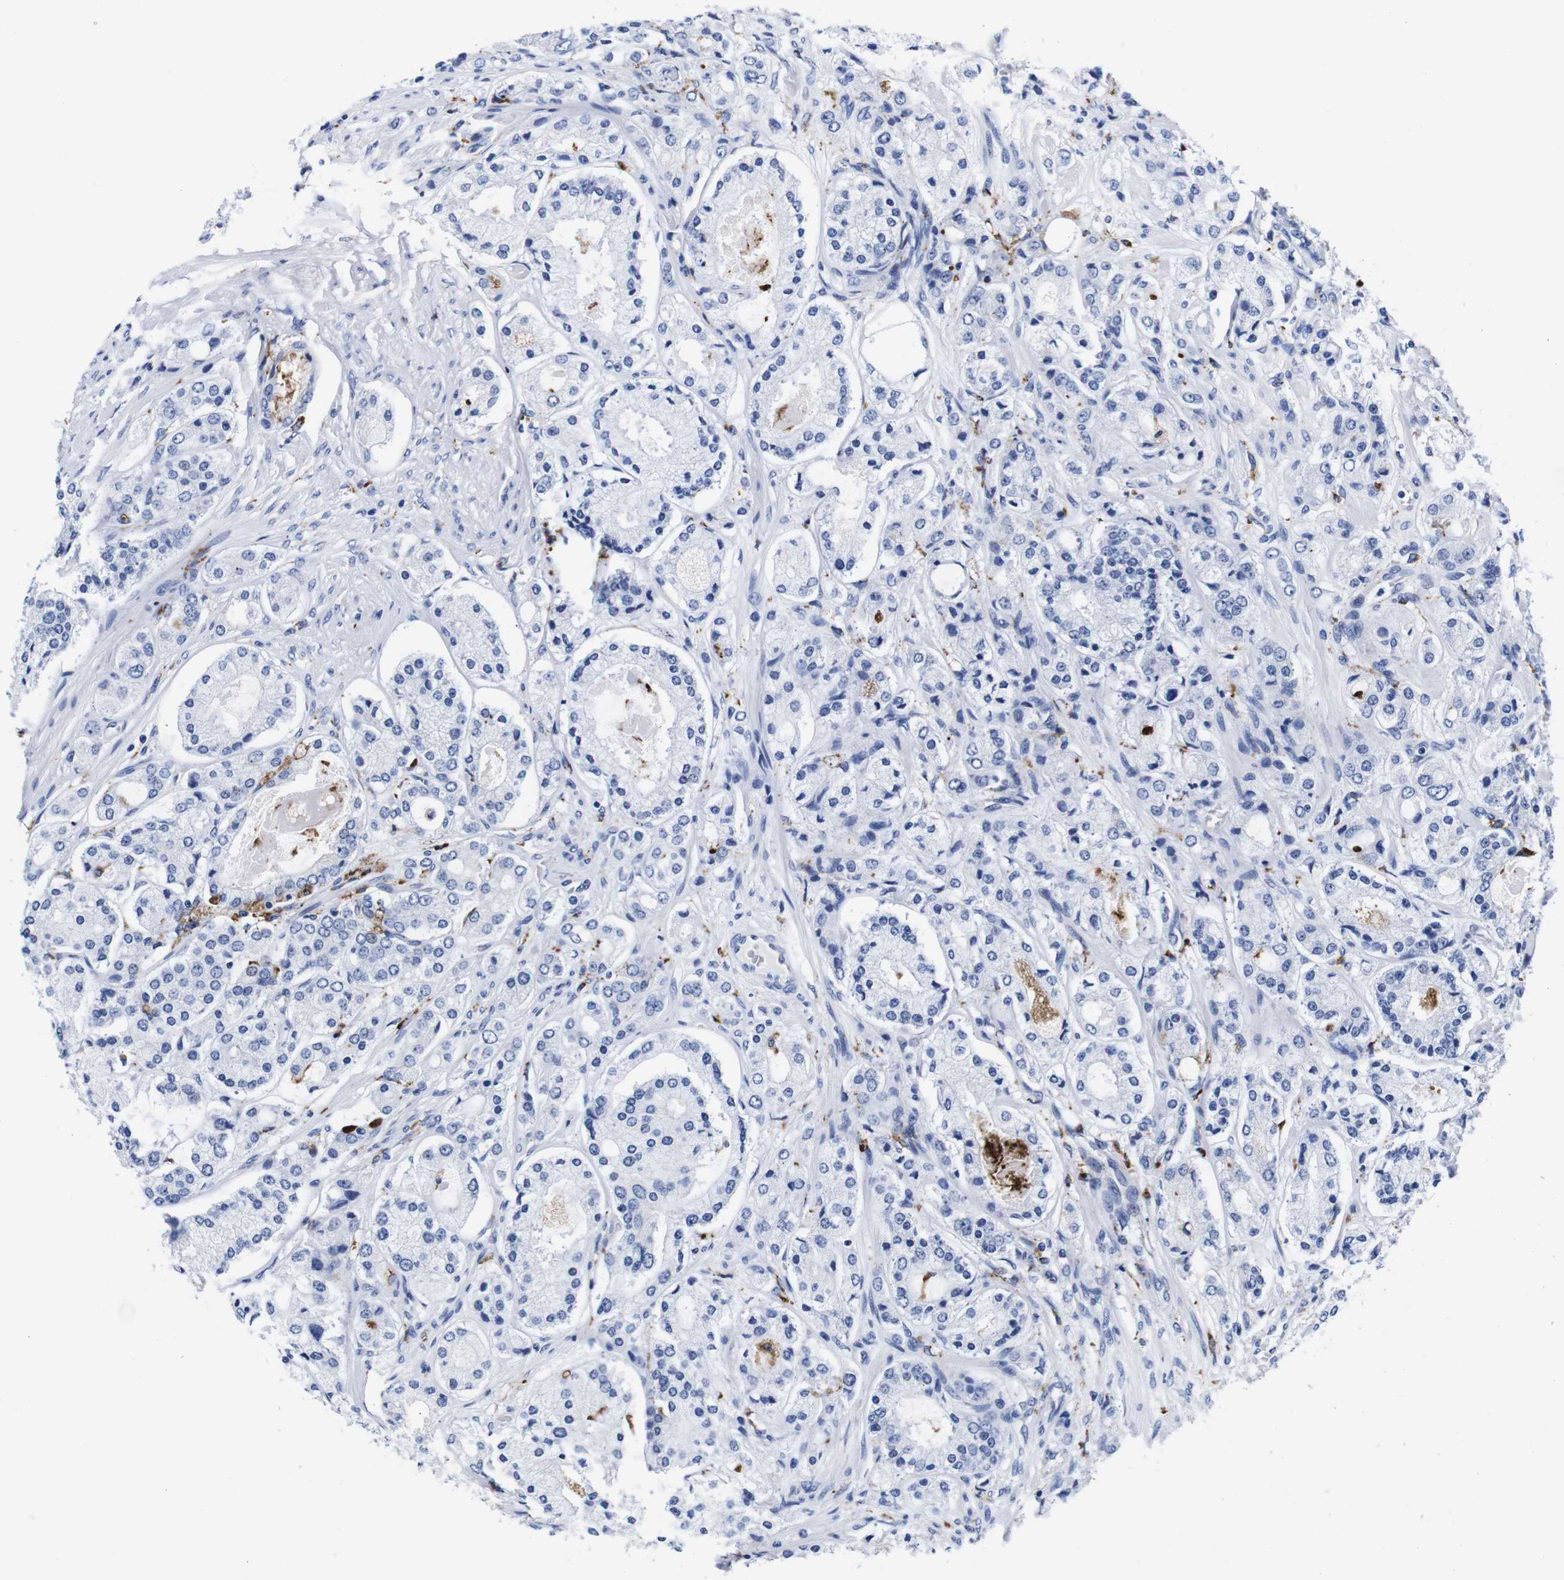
{"staining": {"intensity": "negative", "quantity": "none", "location": "none"}, "tissue": "prostate cancer", "cell_type": "Tumor cells", "image_type": "cancer", "snomed": [{"axis": "morphology", "description": "Adenocarcinoma, High grade"}, {"axis": "topography", "description": "Prostate"}], "caption": "This is a histopathology image of immunohistochemistry (IHC) staining of prostate cancer (high-grade adenocarcinoma), which shows no positivity in tumor cells.", "gene": "HLA-DMB", "patient": {"sex": "male", "age": 65}}